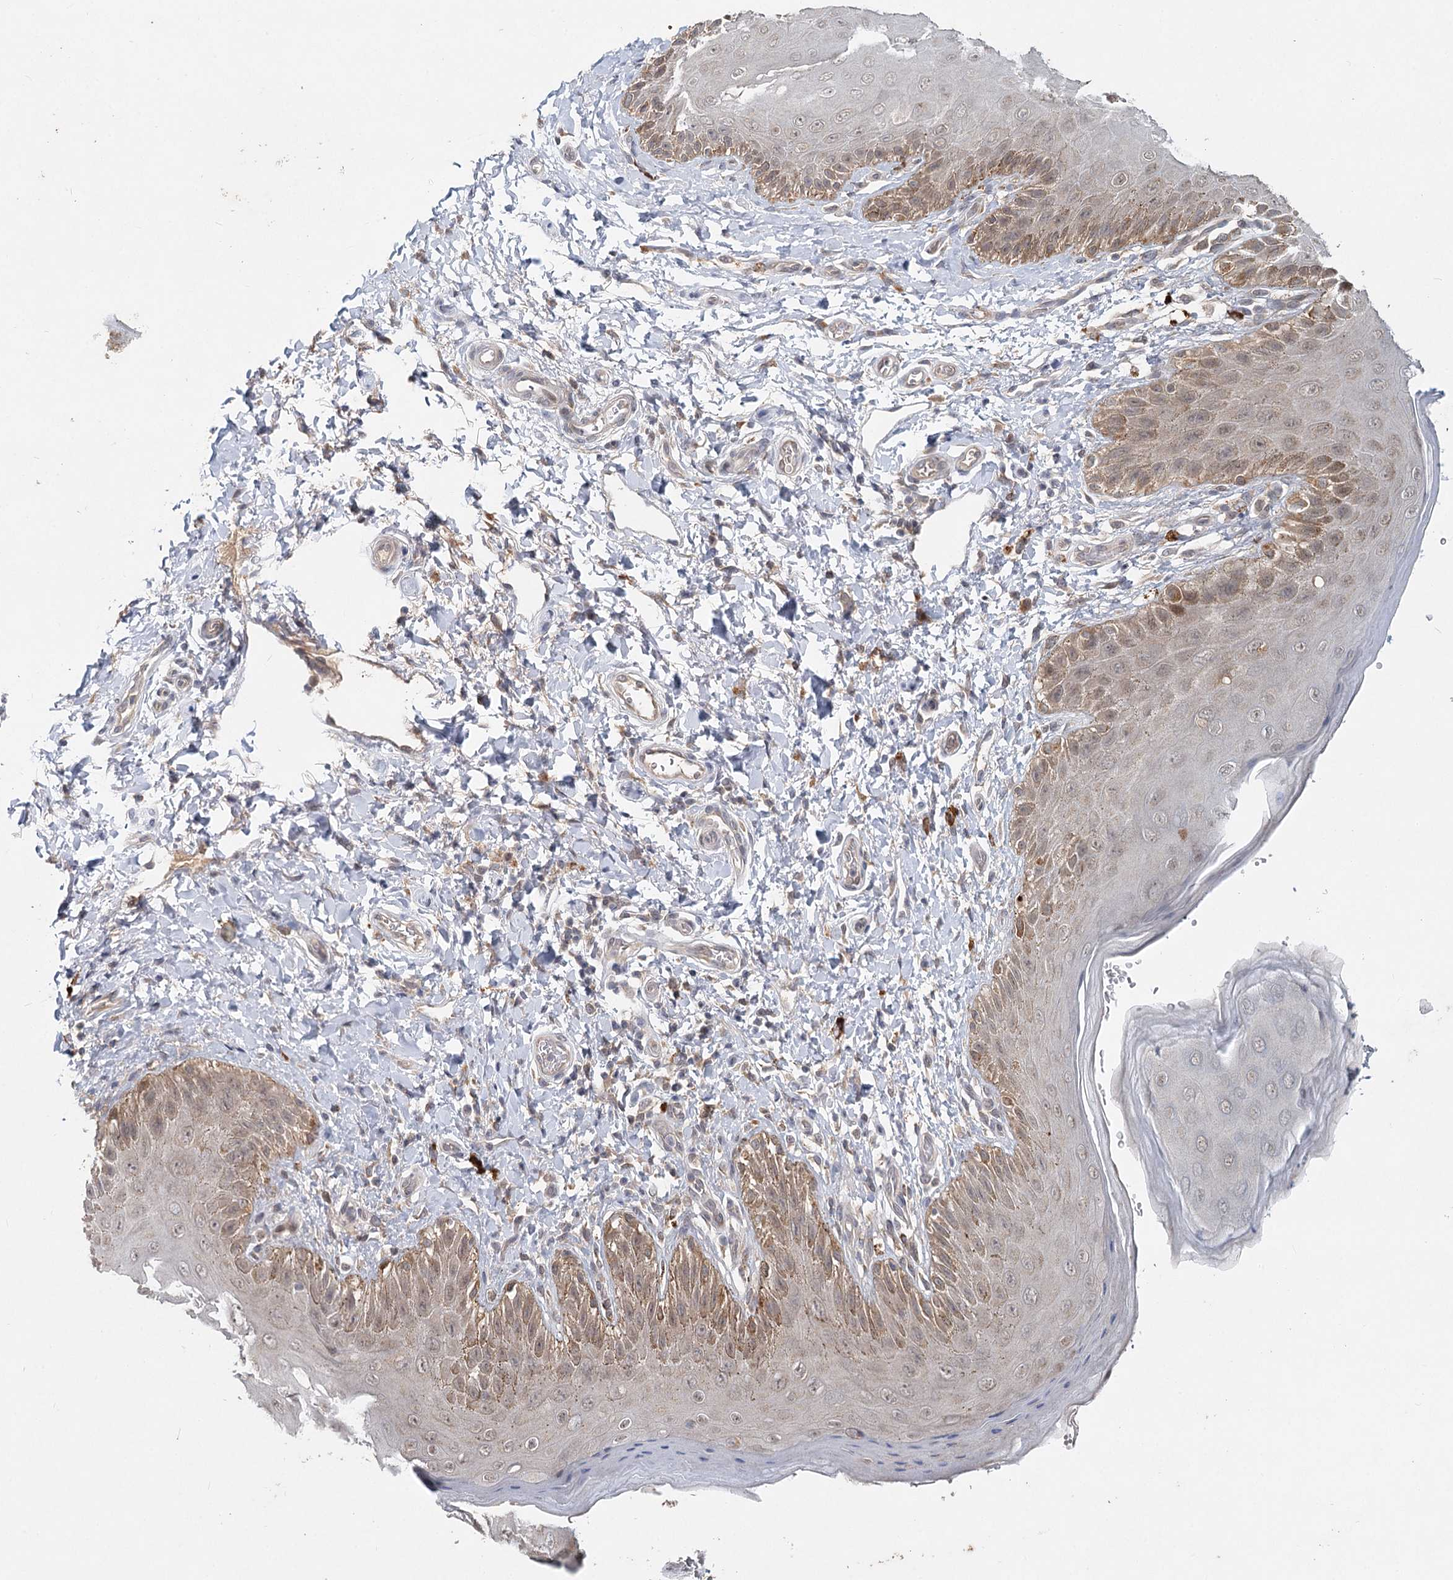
{"staining": {"intensity": "moderate", "quantity": "<25%", "location": "cytoplasmic/membranous,nuclear"}, "tissue": "skin", "cell_type": "Epidermal cells", "image_type": "normal", "snomed": [{"axis": "morphology", "description": "Normal tissue, NOS"}, {"axis": "topography", "description": "Anal"}], "caption": "Immunohistochemistry (DAB (3,3'-diaminobenzidine)) staining of normal skin reveals moderate cytoplasmic/membranous,nuclear protein staining in approximately <25% of epidermal cells. Immunohistochemistry (ihc) stains the protein of interest in brown and the nuclei are stained blue.", "gene": "AP3B1", "patient": {"sex": "male", "age": 44}}